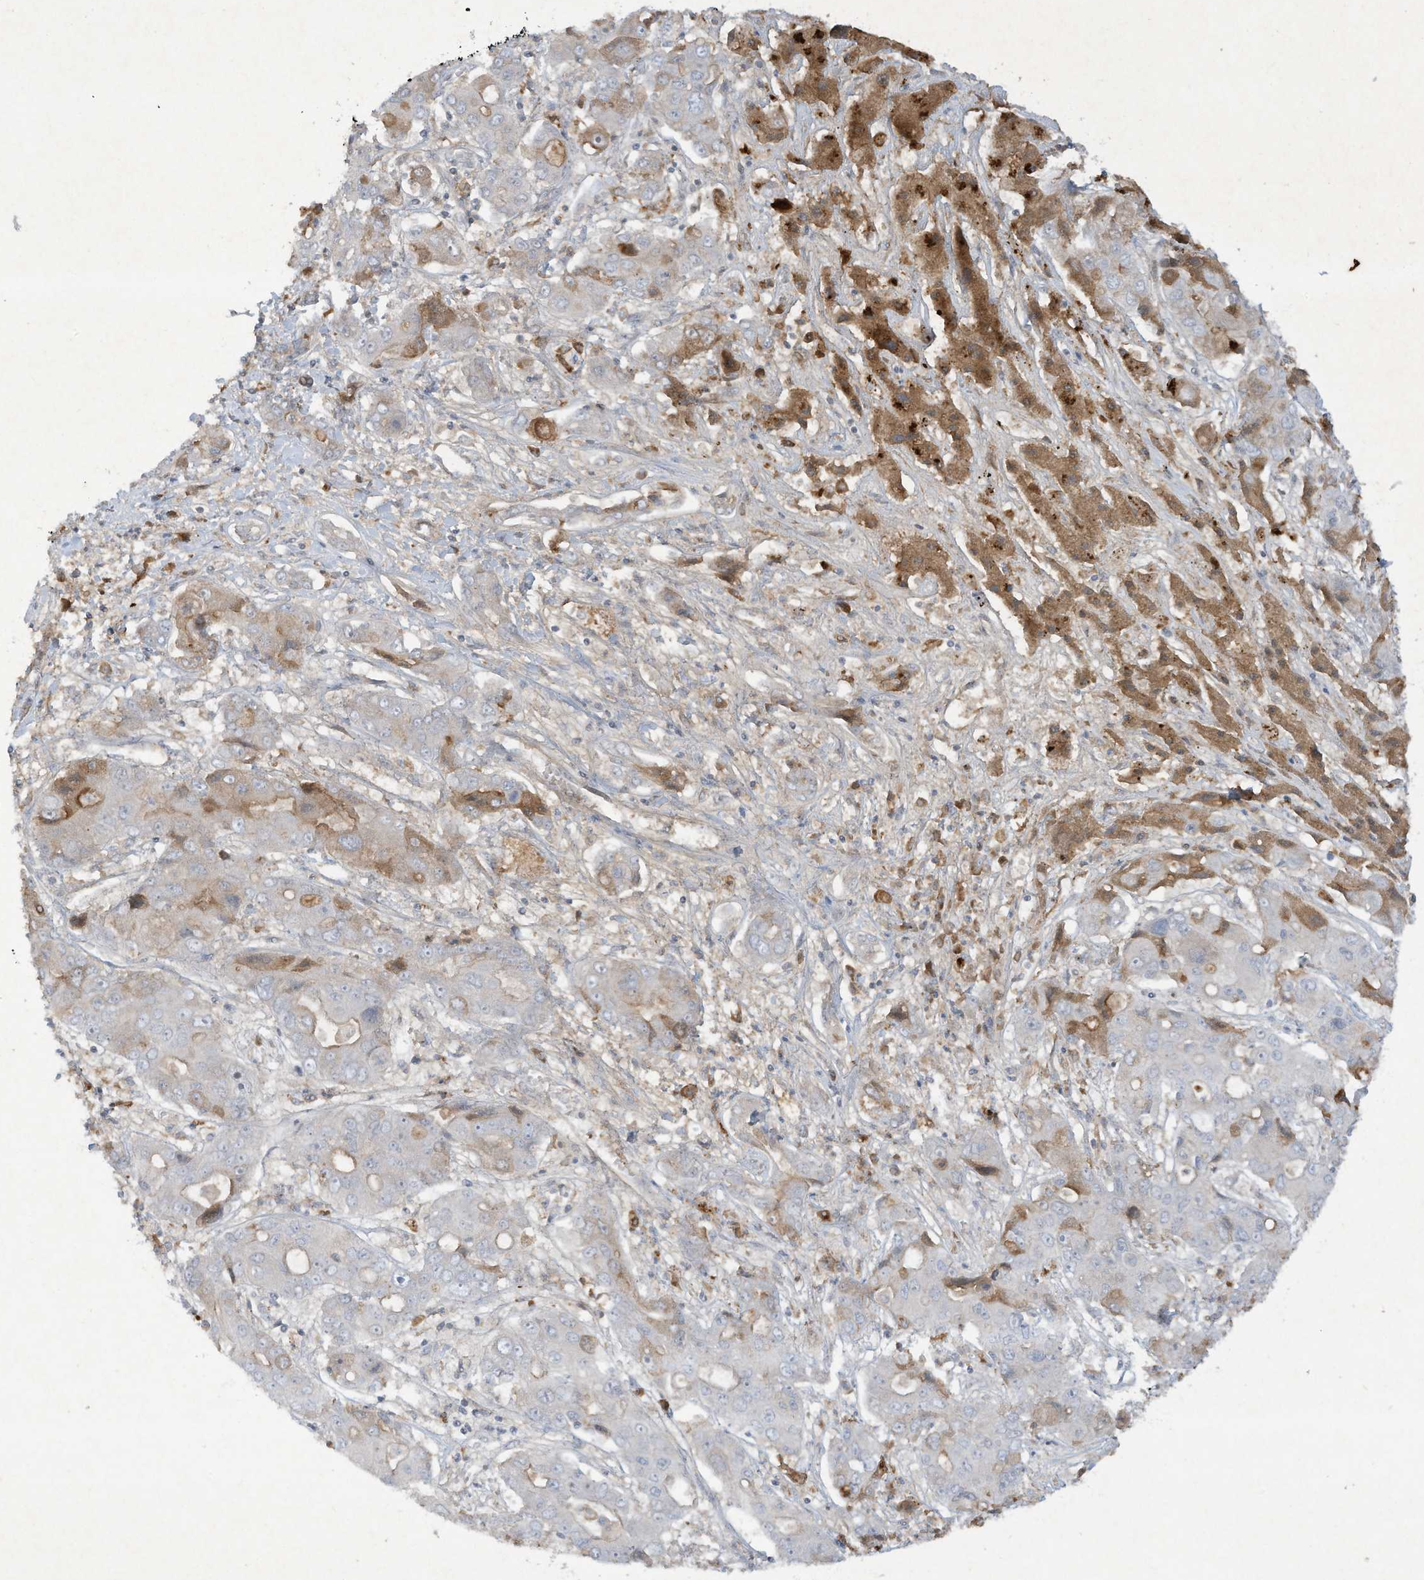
{"staining": {"intensity": "weak", "quantity": "<25%", "location": "cytoplasmic/membranous"}, "tissue": "liver cancer", "cell_type": "Tumor cells", "image_type": "cancer", "snomed": [{"axis": "morphology", "description": "Cholangiocarcinoma"}, {"axis": "topography", "description": "Liver"}], "caption": "DAB immunohistochemical staining of human liver cancer (cholangiocarcinoma) shows no significant expression in tumor cells.", "gene": "FETUB", "patient": {"sex": "male", "age": 67}}